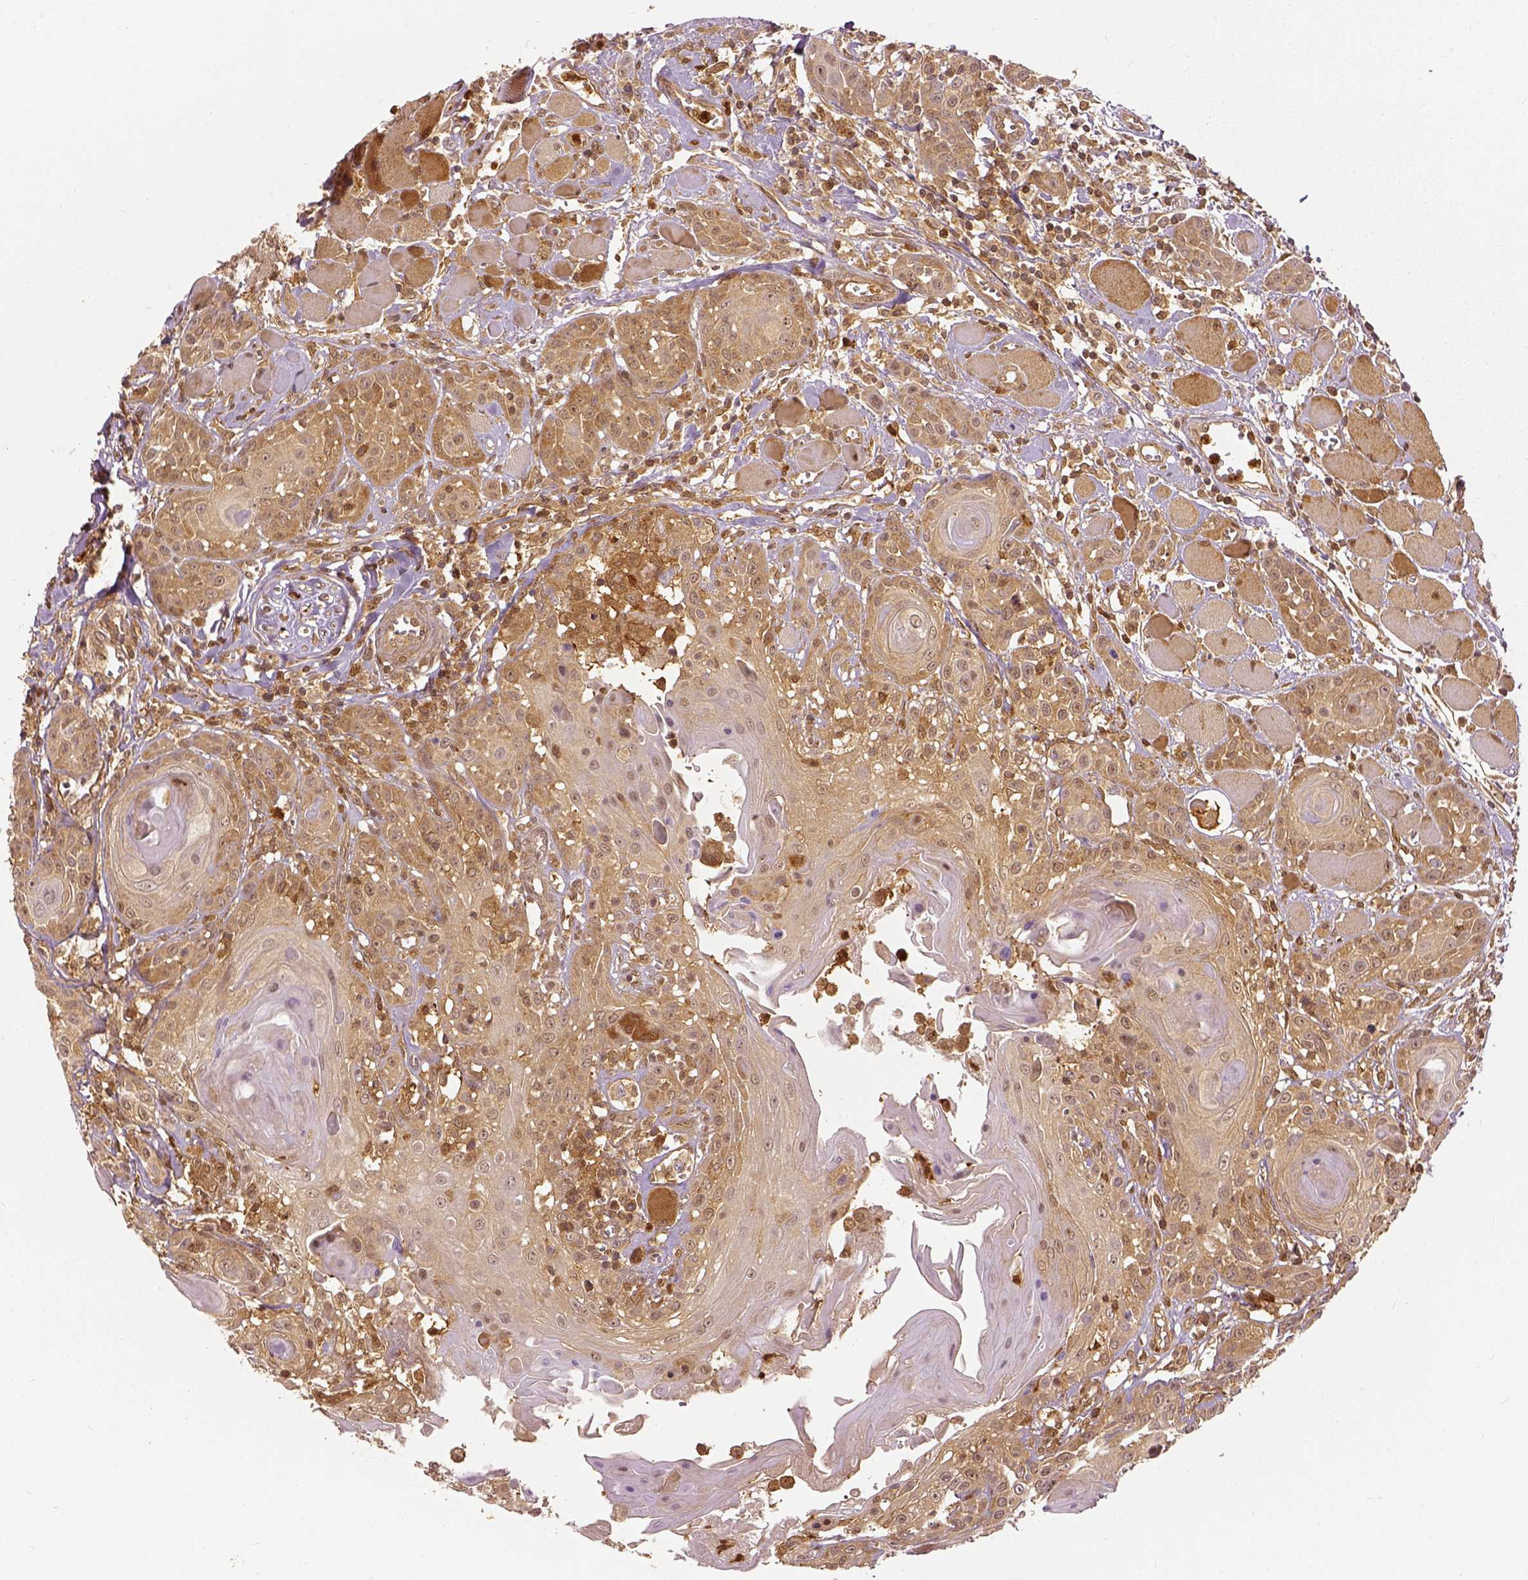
{"staining": {"intensity": "moderate", "quantity": ">75%", "location": "cytoplasmic/membranous"}, "tissue": "head and neck cancer", "cell_type": "Tumor cells", "image_type": "cancer", "snomed": [{"axis": "morphology", "description": "Squamous cell carcinoma, NOS"}, {"axis": "topography", "description": "Head-Neck"}], "caption": "DAB (3,3'-diaminobenzidine) immunohistochemical staining of head and neck cancer (squamous cell carcinoma) demonstrates moderate cytoplasmic/membranous protein expression in approximately >75% of tumor cells. (DAB IHC with brightfield microscopy, high magnification).", "gene": "GPI", "patient": {"sex": "female", "age": 80}}